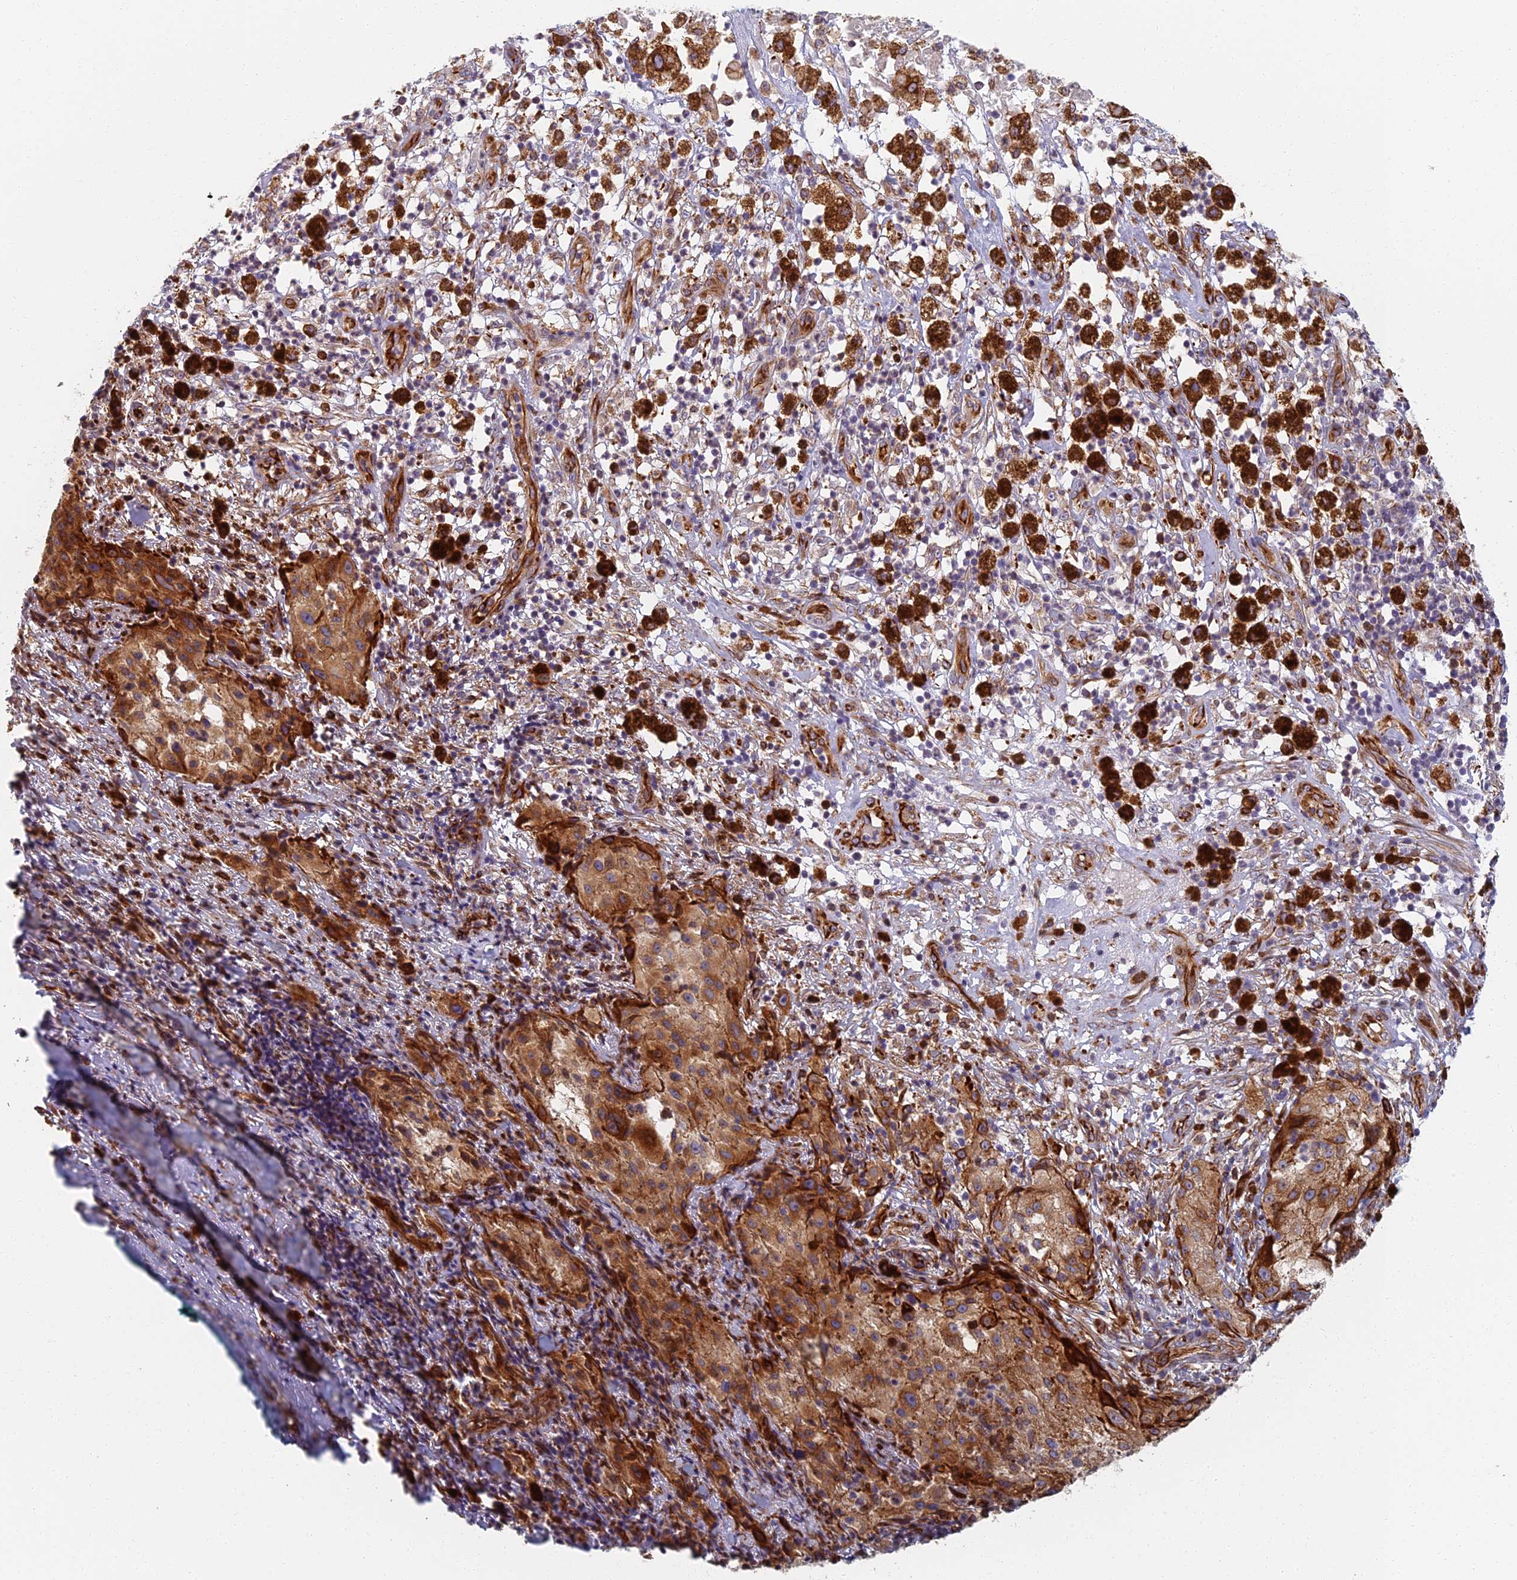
{"staining": {"intensity": "moderate", "quantity": ">75%", "location": "cytoplasmic/membranous"}, "tissue": "melanoma", "cell_type": "Tumor cells", "image_type": "cancer", "snomed": [{"axis": "morphology", "description": "Necrosis, NOS"}, {"axis": "morphology", "description": "Malignant melanoma, NOS"}, {"axis": "topography", "description": "Skin"}], "caption": "Immunohistochemical staining of malignant melanoma demonstrates medium levels of moderate cytoplasmic/membranous protein expression in approximately >75% of tumor cells.", "gene": "ABCB10", "patient": {"sex": "female", "age": 87}}